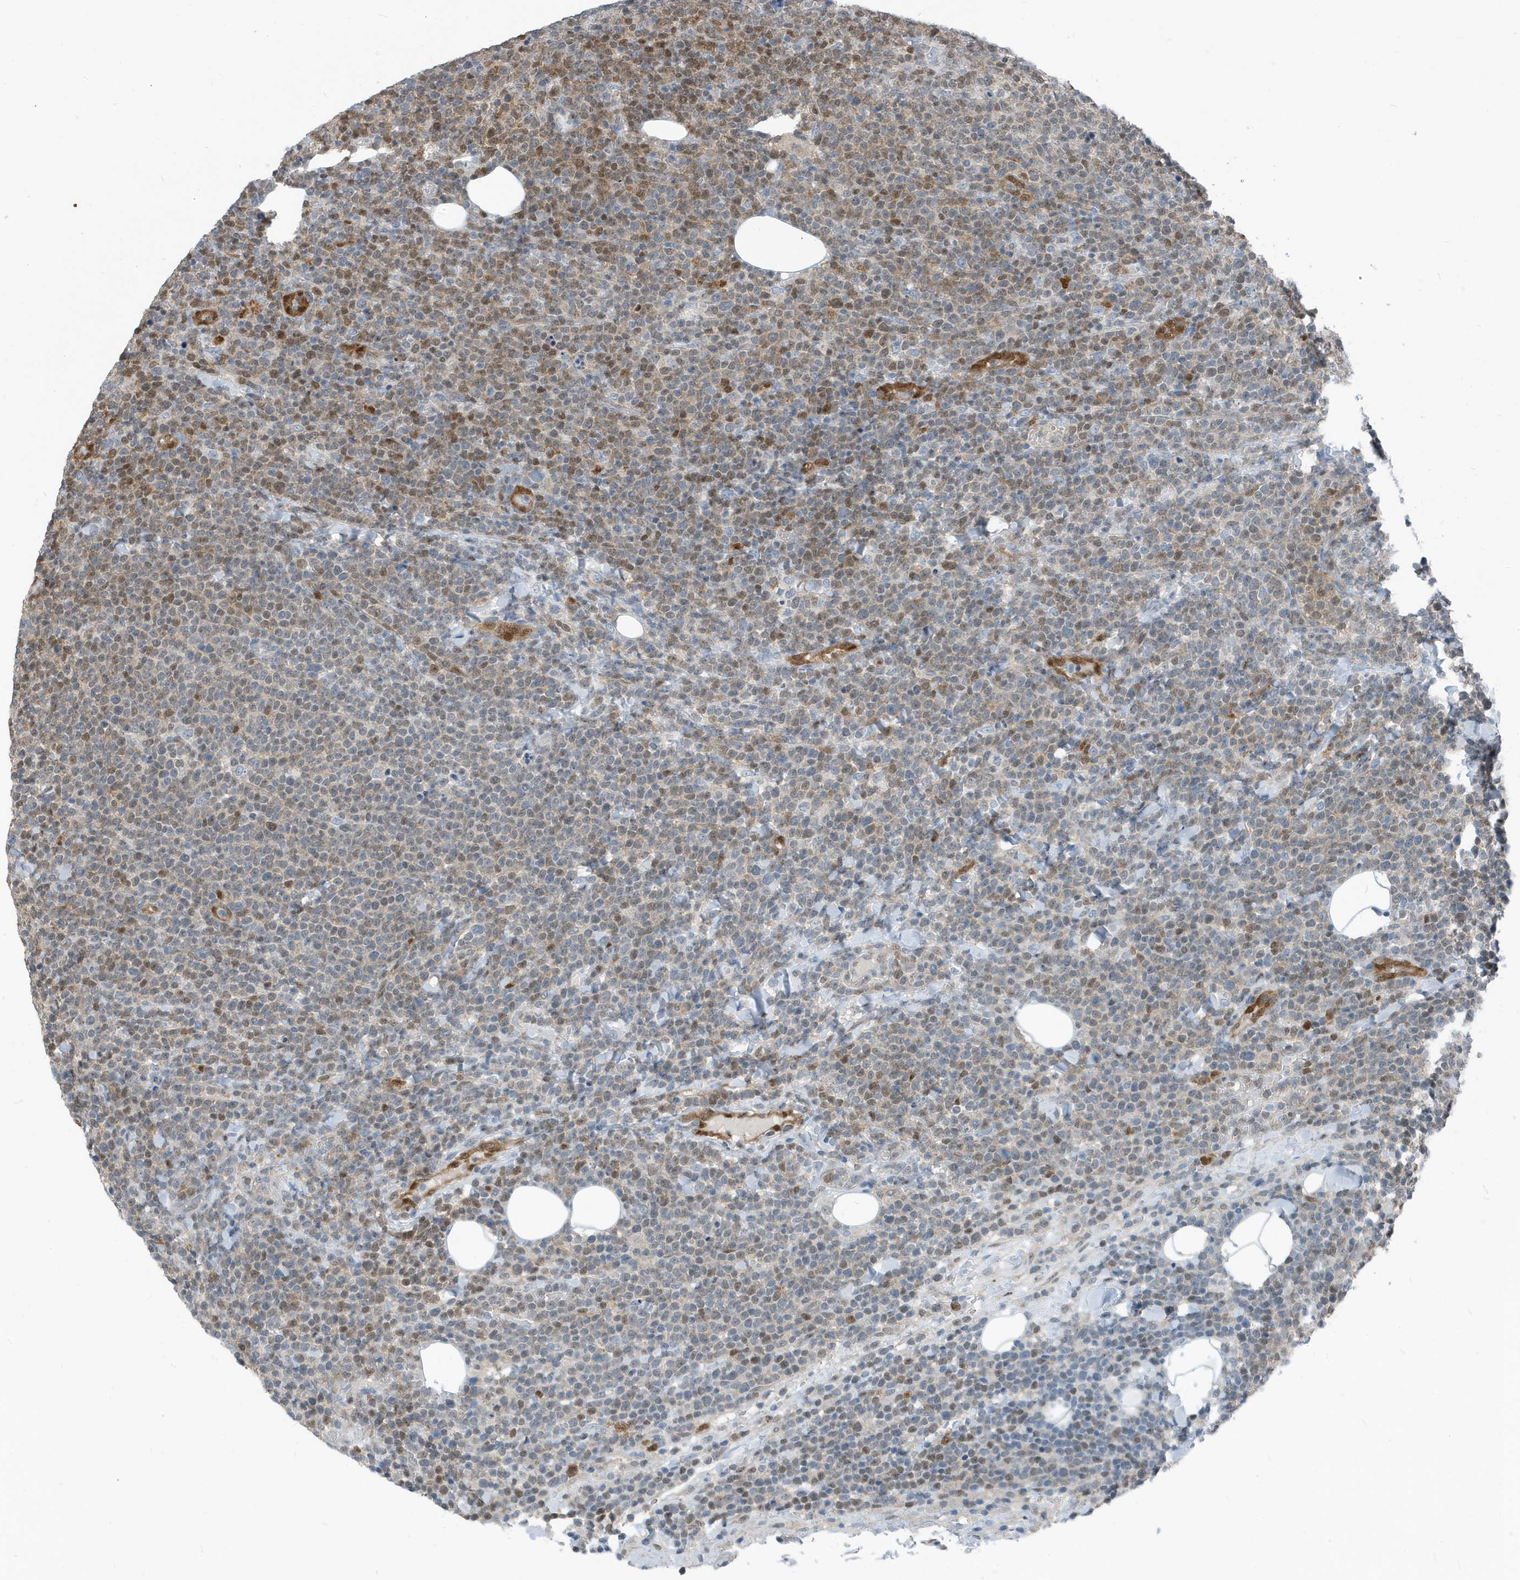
{"staining": {"intensity": "moderate", "quantity": "25%-75%", "location": "nuclear"}, "tissue": "lymphoma", "cell_type": "Tumor cells", "image_type": "cancer", "snomed": [{"axis": "morphology", "description": "Malignant lymphoma, non-Hodgkin's type, High grade"}, {"axis": "topography", "description": "Lymph node"}], "caption": "This photomicrograph shows IHC staining of high-grade malignant lymphoma, non-Hodgkin's type, with medium moderate nuclear staining in approximately 25%-75% of tumor cells.", "gene": "NCOA7", "patient": {"sex": "male", "age": 61}}